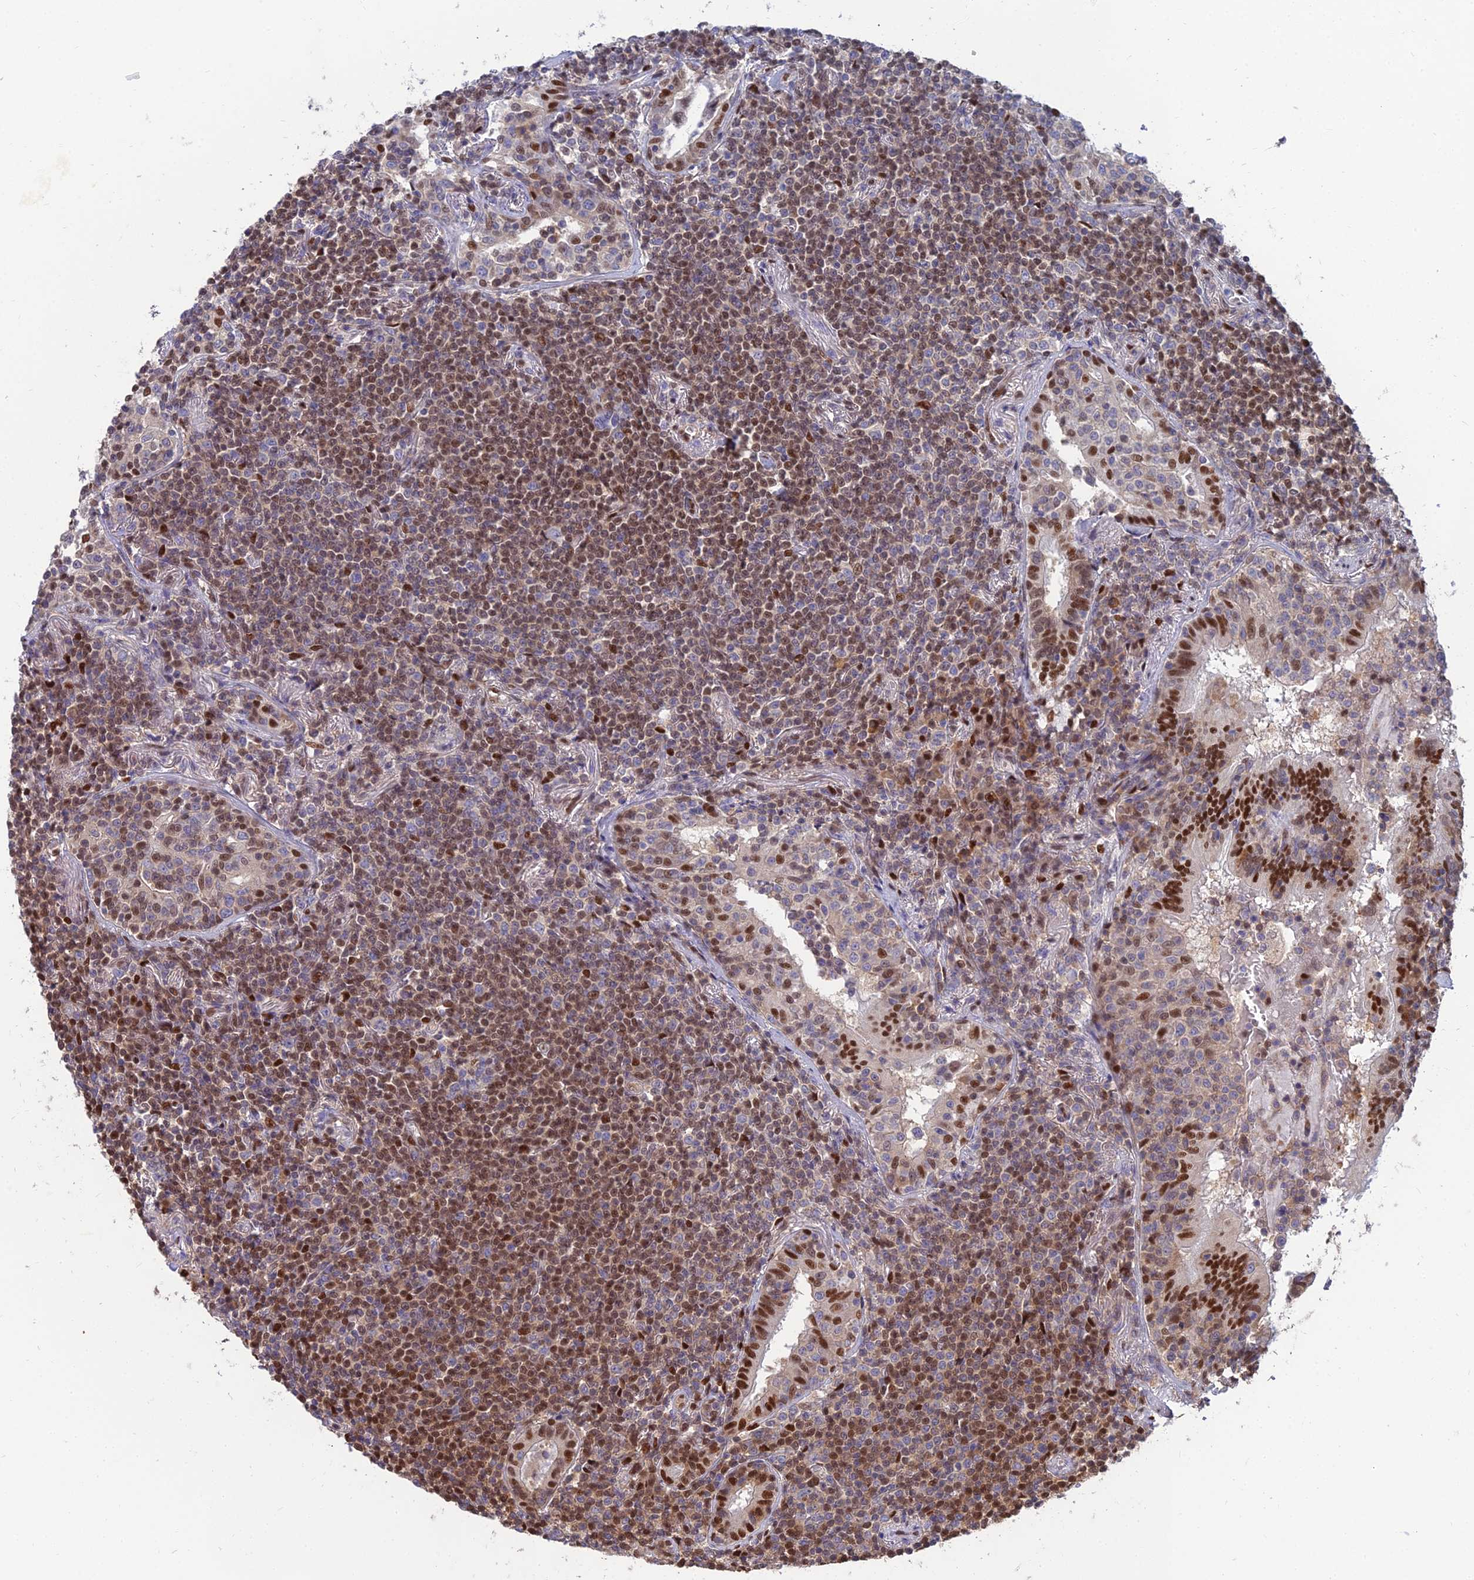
{"staining": {"intensity": "strong", "quantity": "25%-75%", "location": "nuclear"}, "tissue": "lymphoma", "cell_type": "Tumor cells", "image_type": "cancer", "snomed": [{"axis": "morphology", "description": "Malignant lymphoma, non-Hodgkin's type, Low grade"}, {"axis": "topography", "description": "Lung"}], "caption": "Lymphoma was stained to show a protein in brown. There is high levels of strong nuclear expression in about 25%-75% of tumor cells. The staining is performed using DAB (3,3'-diaminobenzidine) brown chromogen to label protein expression. The nuclei are counter-stained blue using hematoxylin.", "gene": "DNPEP", "patient": {"sex": "female", "age": 71}}